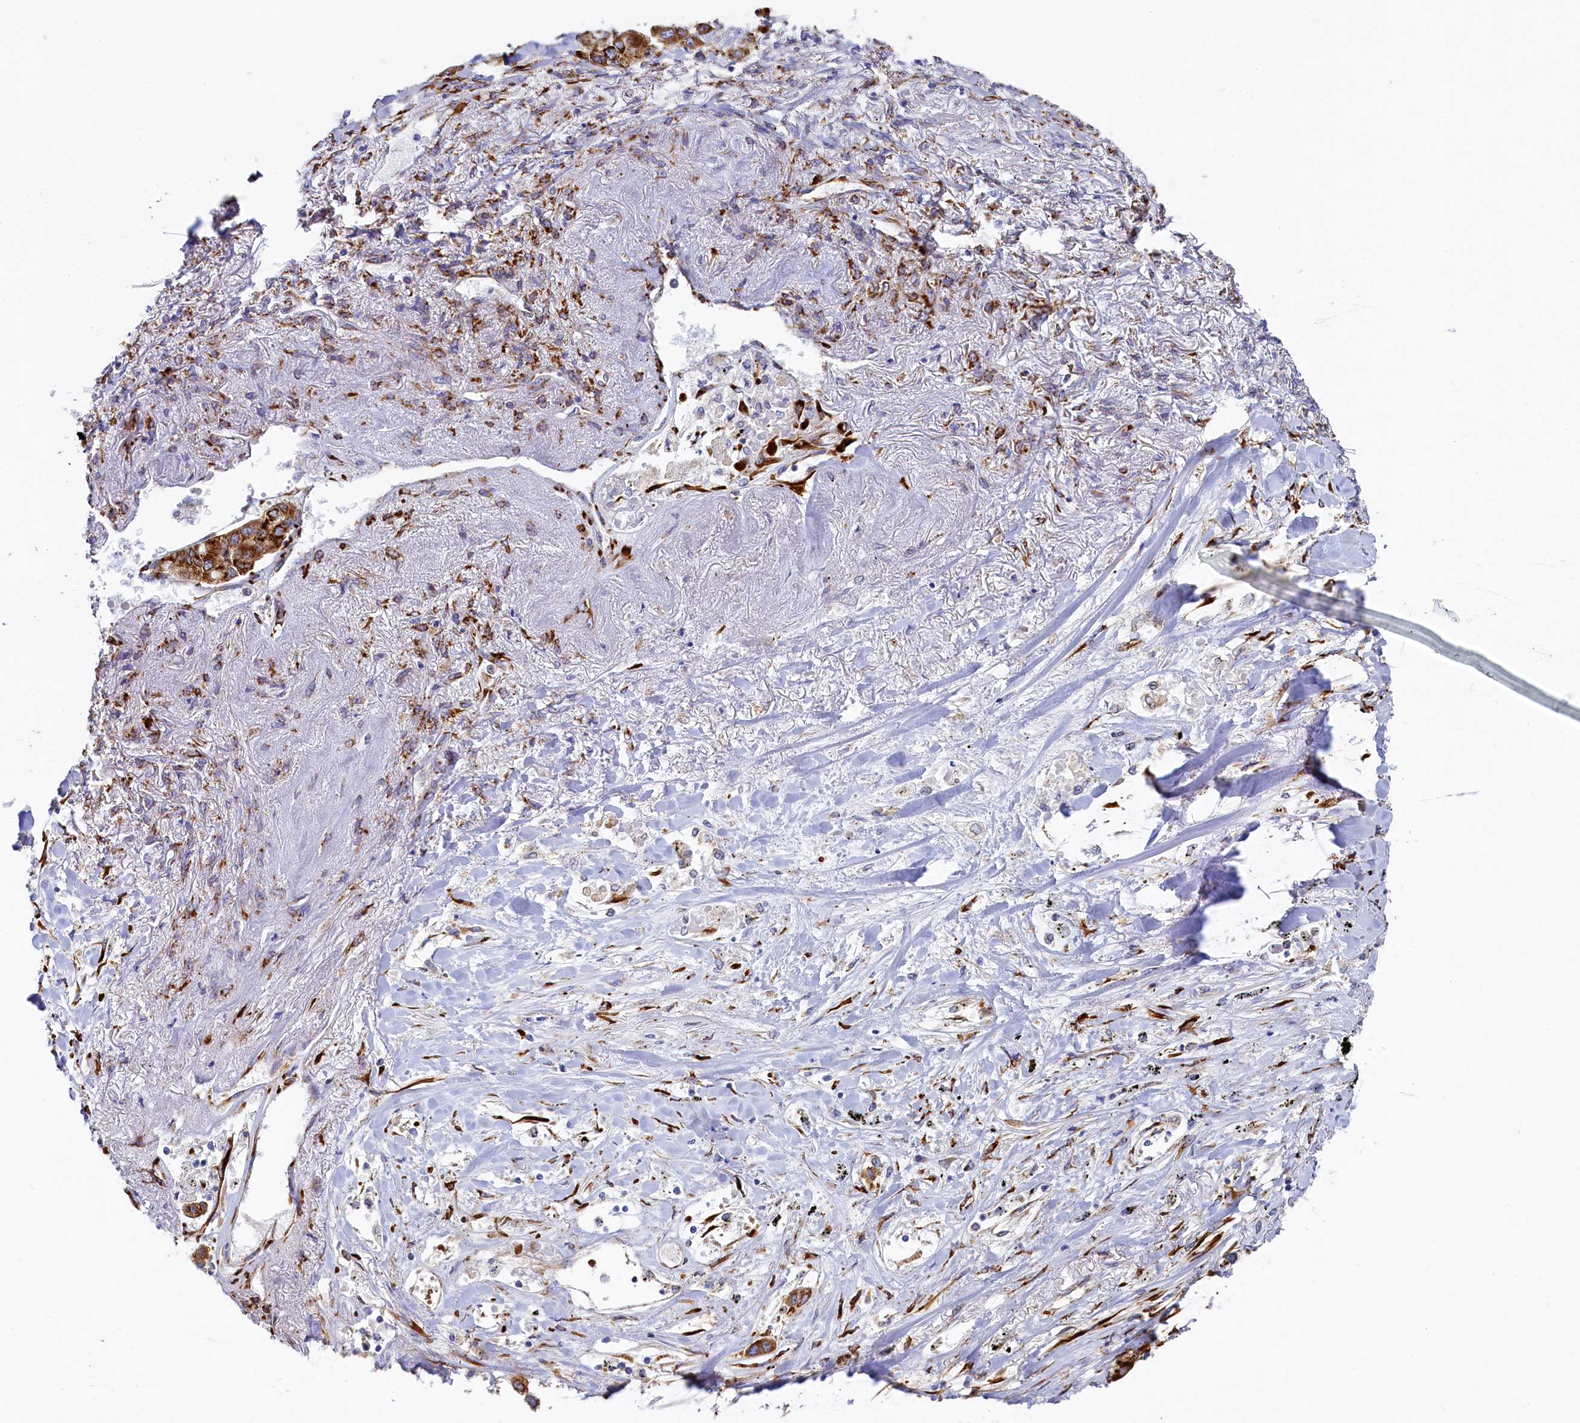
{"staining": {"intensity": "strong", "quantity": ">75%", "location": "cytoplasmic/membranous"}, "tissue": "lung cancer", "cell_type": "Tumor cells", "image_type": "cancer", "snomed": [{"axis": "morphology", "description": "Adenocarcinoma, NOS"}, {"axis": "topography", "description": "Lung"}], "caption": "There is high levels of strong cytoplasmic/membranous expression in tumor cells of adenocarcinoma (lung), as demonstrated by immunohistochemical staining (brown color).", "gene": "TMEM18", "patient": {"sex": "male", "age": 49}}